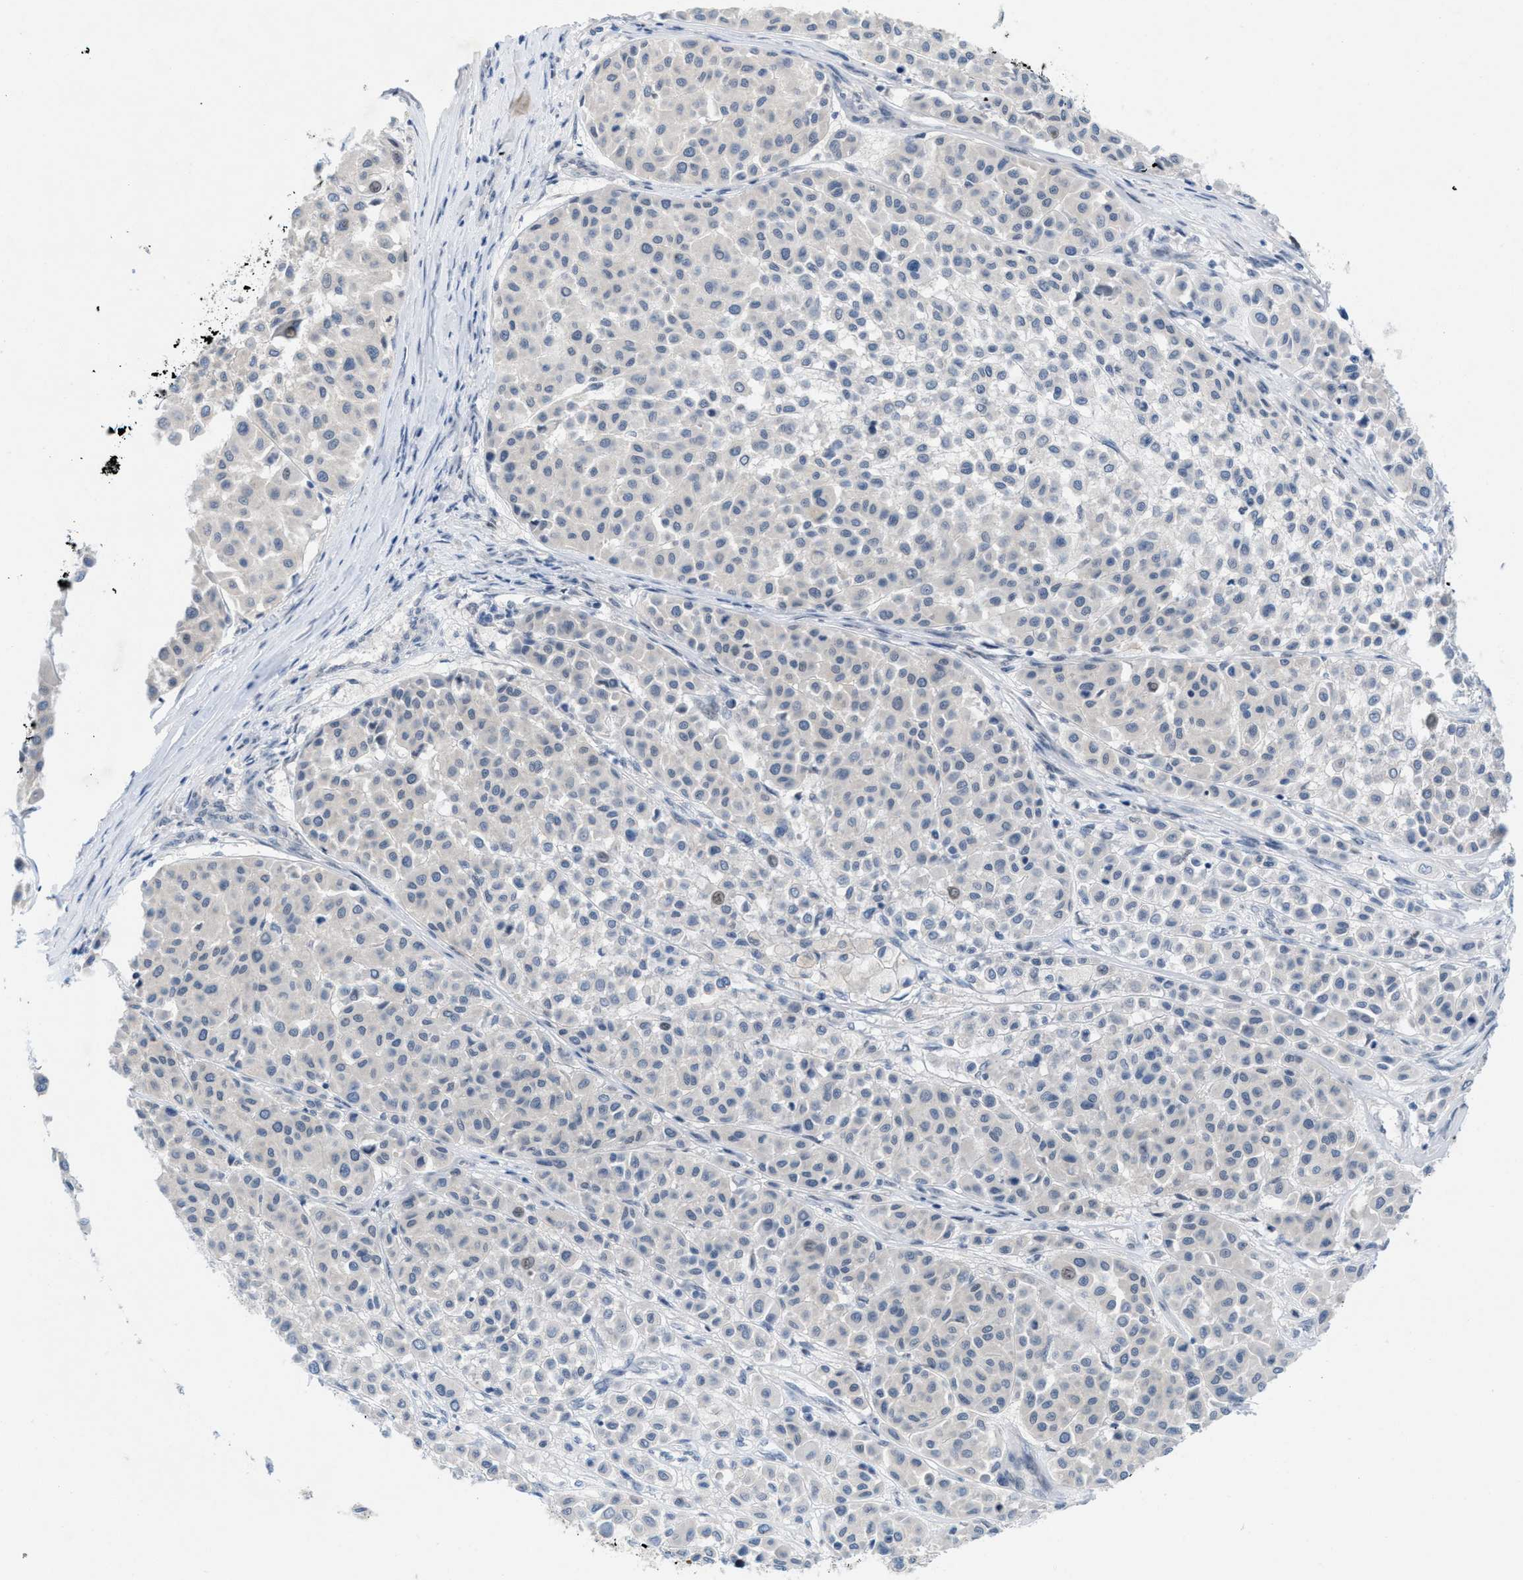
{"staining": {"intensity": "negative", "quantity": "none", "location": "none"}, "tissue": "melanoma", "cell_type": "Tumor cells", "image_type": "cancer", "snomed": [{"axis": "morphology", "description": "Malignant melanoma, Metastatic site"}, {"axis": "topography", "description": "Soft tissue"}], "caption": "Immunohistochemical staining of human melanoma demonstrates no significant positivity in tumor cells.", "gene": "WIPI2", "patient": {"sex": "male", "age": 41}}